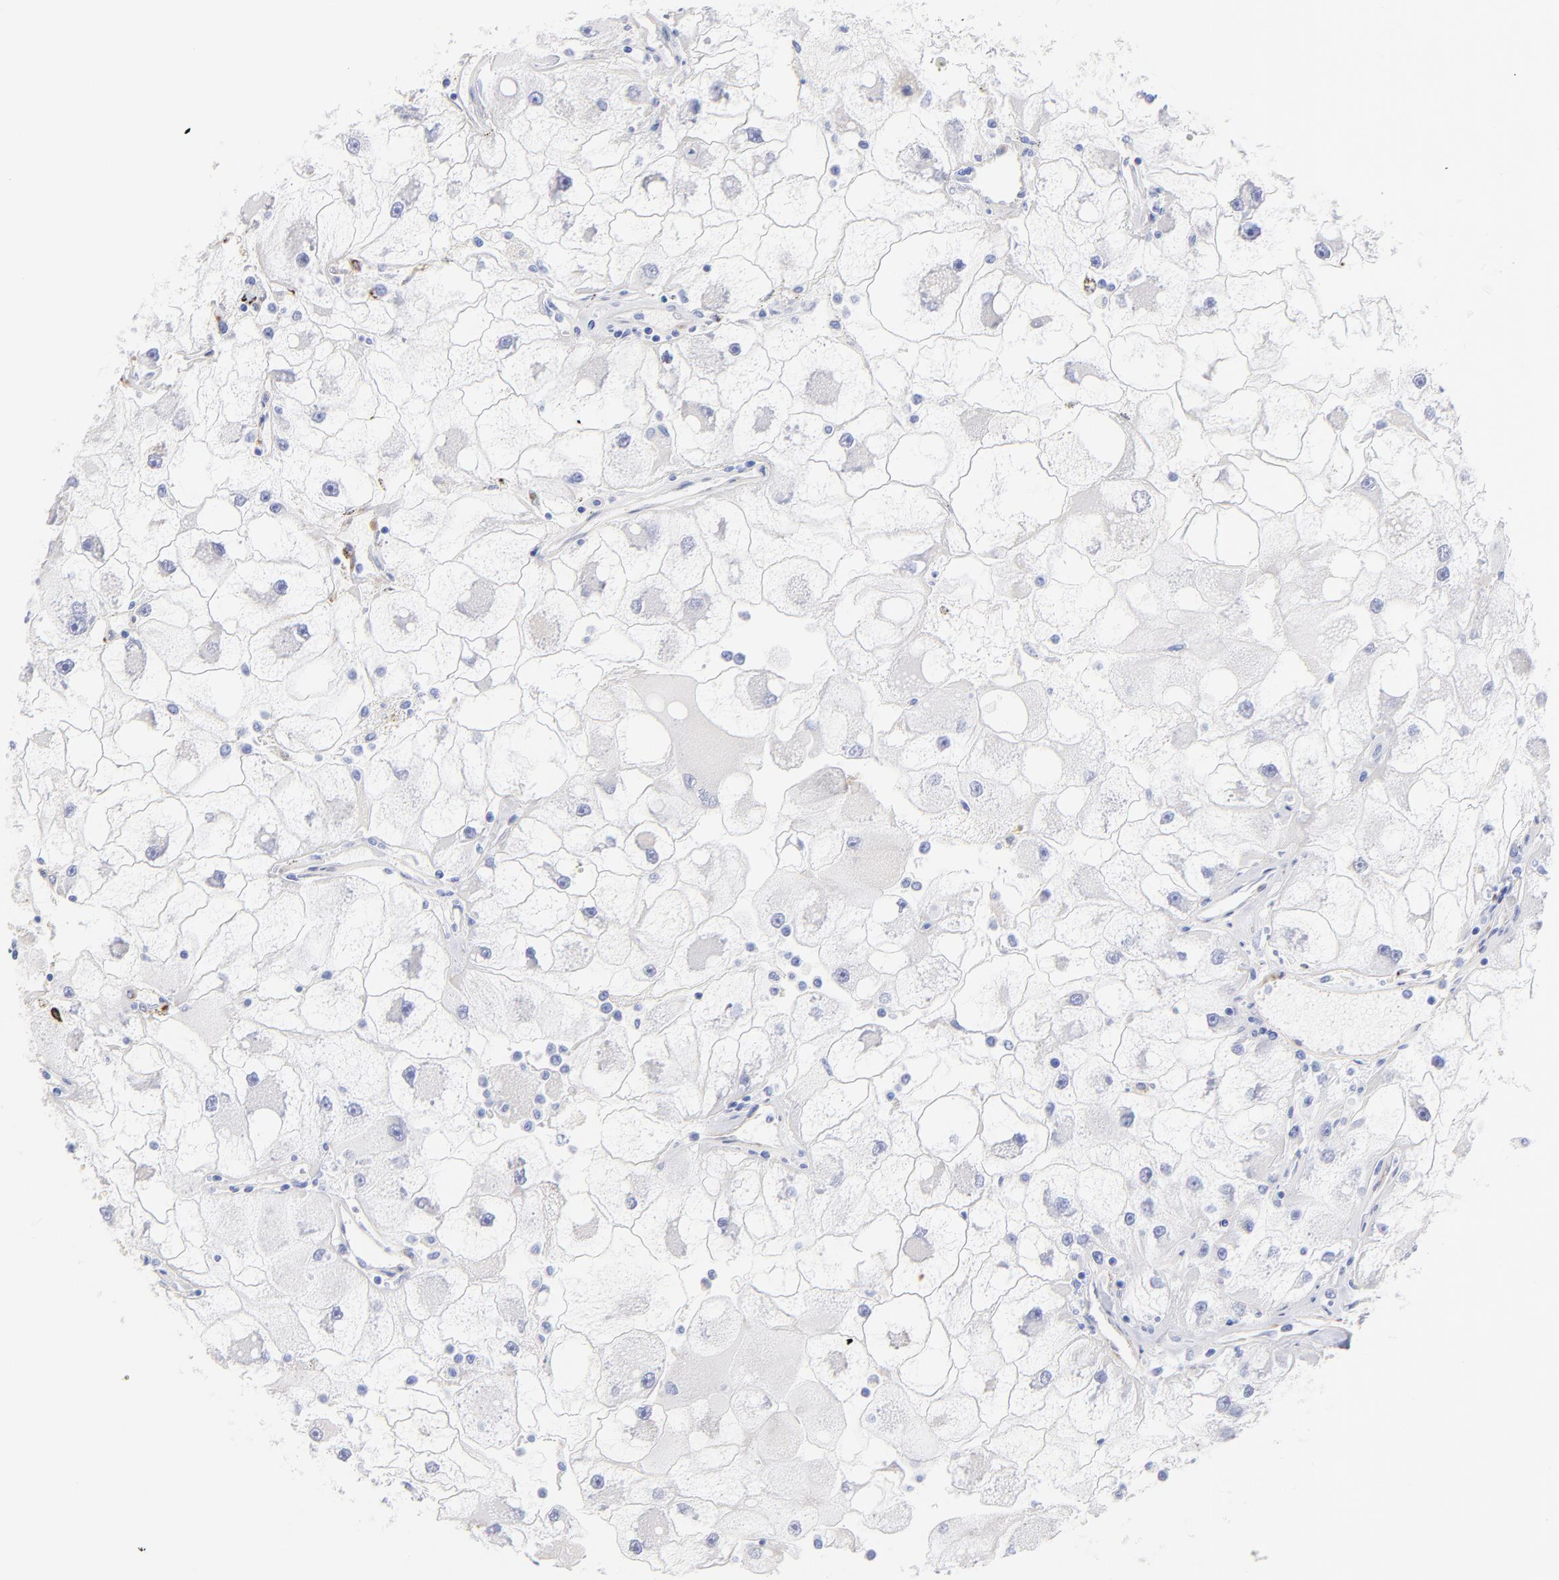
{"staining": {"intensity": "negative", "quantity": "none", "location": "none"}, "tissue": "renal cancer", "cell_type": "Tumor cells", "image_type": "cancer", "snomed": [{"axis": "morphology", "description": "Adenocarcinoma, NOS"}, {"axis": "topography", "description": "Kidney"}], "caption": "IHC micrograph of neoplastic tissue: renal cancer stained with DAB (3,3'-diaminobenzidine) exhibits no significant protein staining in tumor cells. (DAB IHC visualized using brightfield microscopy, high magnification).", "gene": "C1QTNF6", "patient": {"sex": "female", "age": 73}}